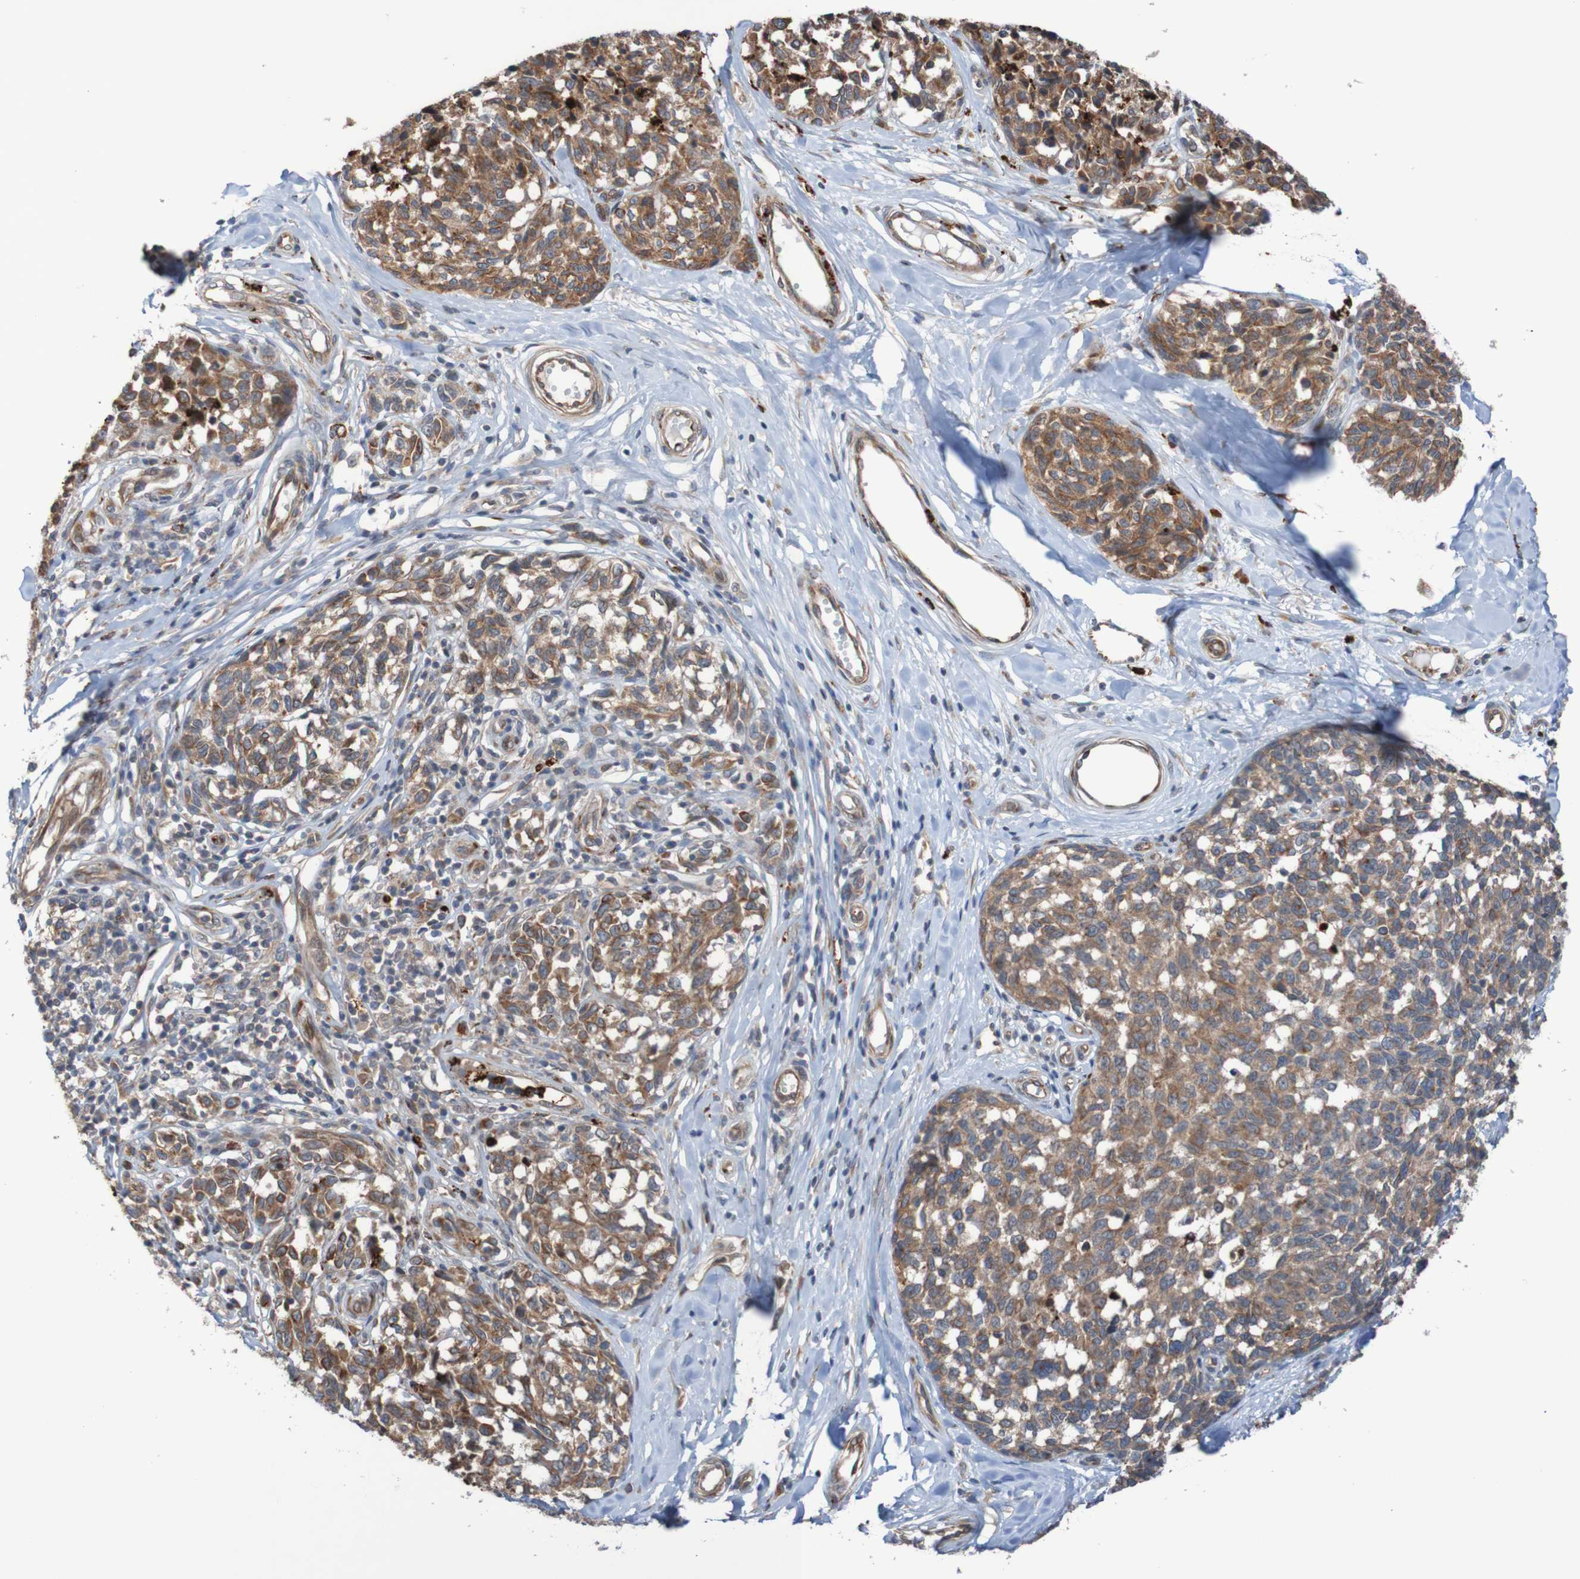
{"staining": {"intensity": "moderate", "quantity": ">75%", "location": "cytoplasmic/membranous"}, "tissue": "melanoma", "cell_type": "Tumor cells", "image_type": "cancer", "snomed": [{"axis": "morphology", "description": "Malignant melanoma, NOS"}, {"axis": "topography", "description": "Skin"}], "caption": "Tumor cells reveal medium levels of moderate cytoplasmic/membranous expression in approximately >75% of cells in malignant melanoma.", "gene": "ST8SIA6", "patient": {"sex": "female", "age": 64}}